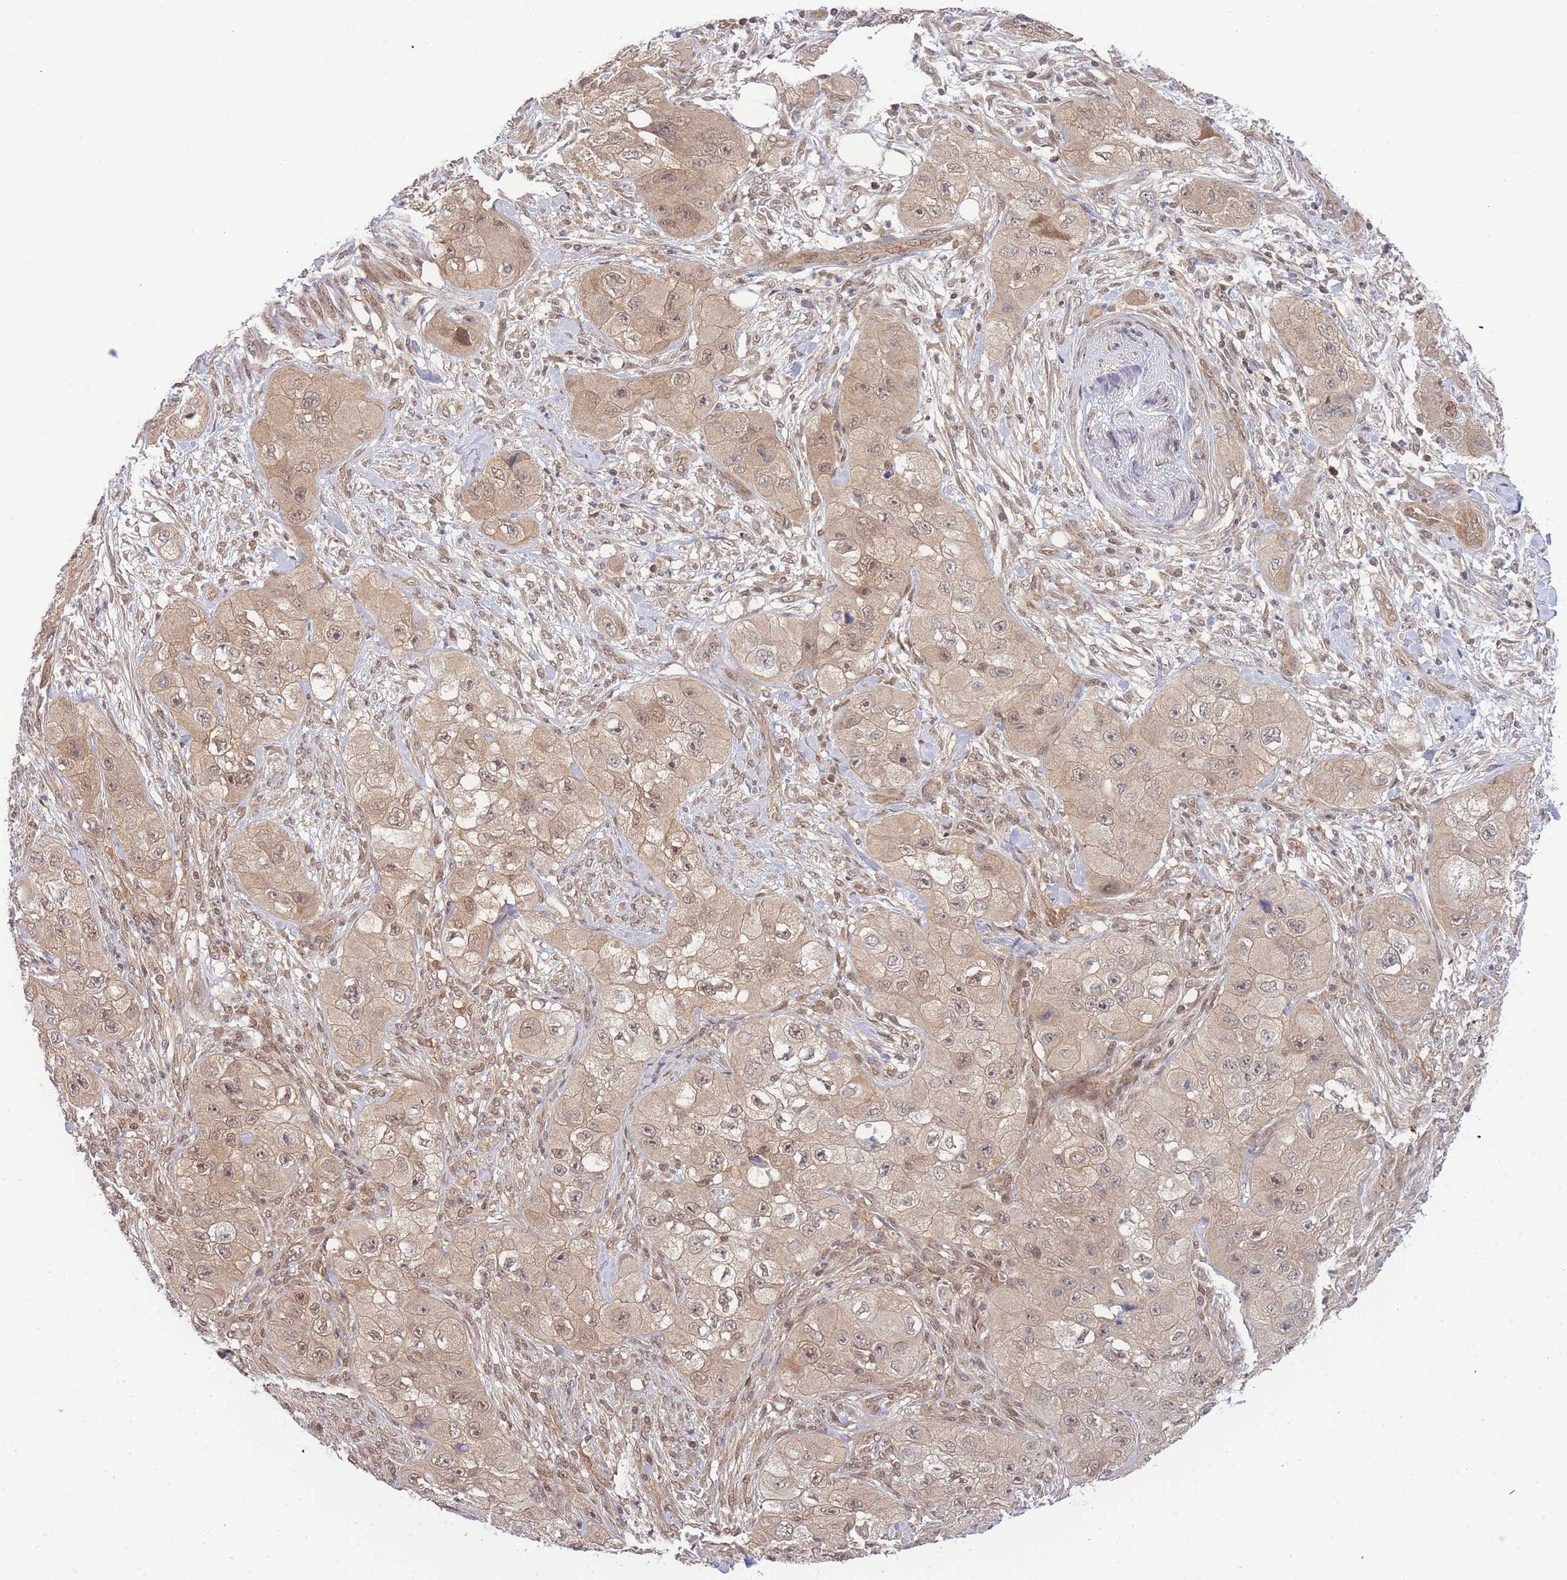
{"staining": {"intensity": "weak", "quantity": ">75%", "location": "cytoplasmic/membranous,nuclear"}, "tissue": "skin cancer", "cell_type": "Tumor cells", "image_type": "cancer", "snomed": [{"axis": "morphology", "description": "Squamous cell carcinoma, NOS"}, {"axis": "topography", "description": "Skin"}, {"axis": "topography", "description": "Subcutis"}], "caption": "There is low levels of weak cytoplasmic/membranous and nuclear expression in tumor cells of skin cancer, as demonstrated by immunohistochemical staining (brown color).", "gene": "KIAA1191", "patient": {"sex": "male", "age": 73}}